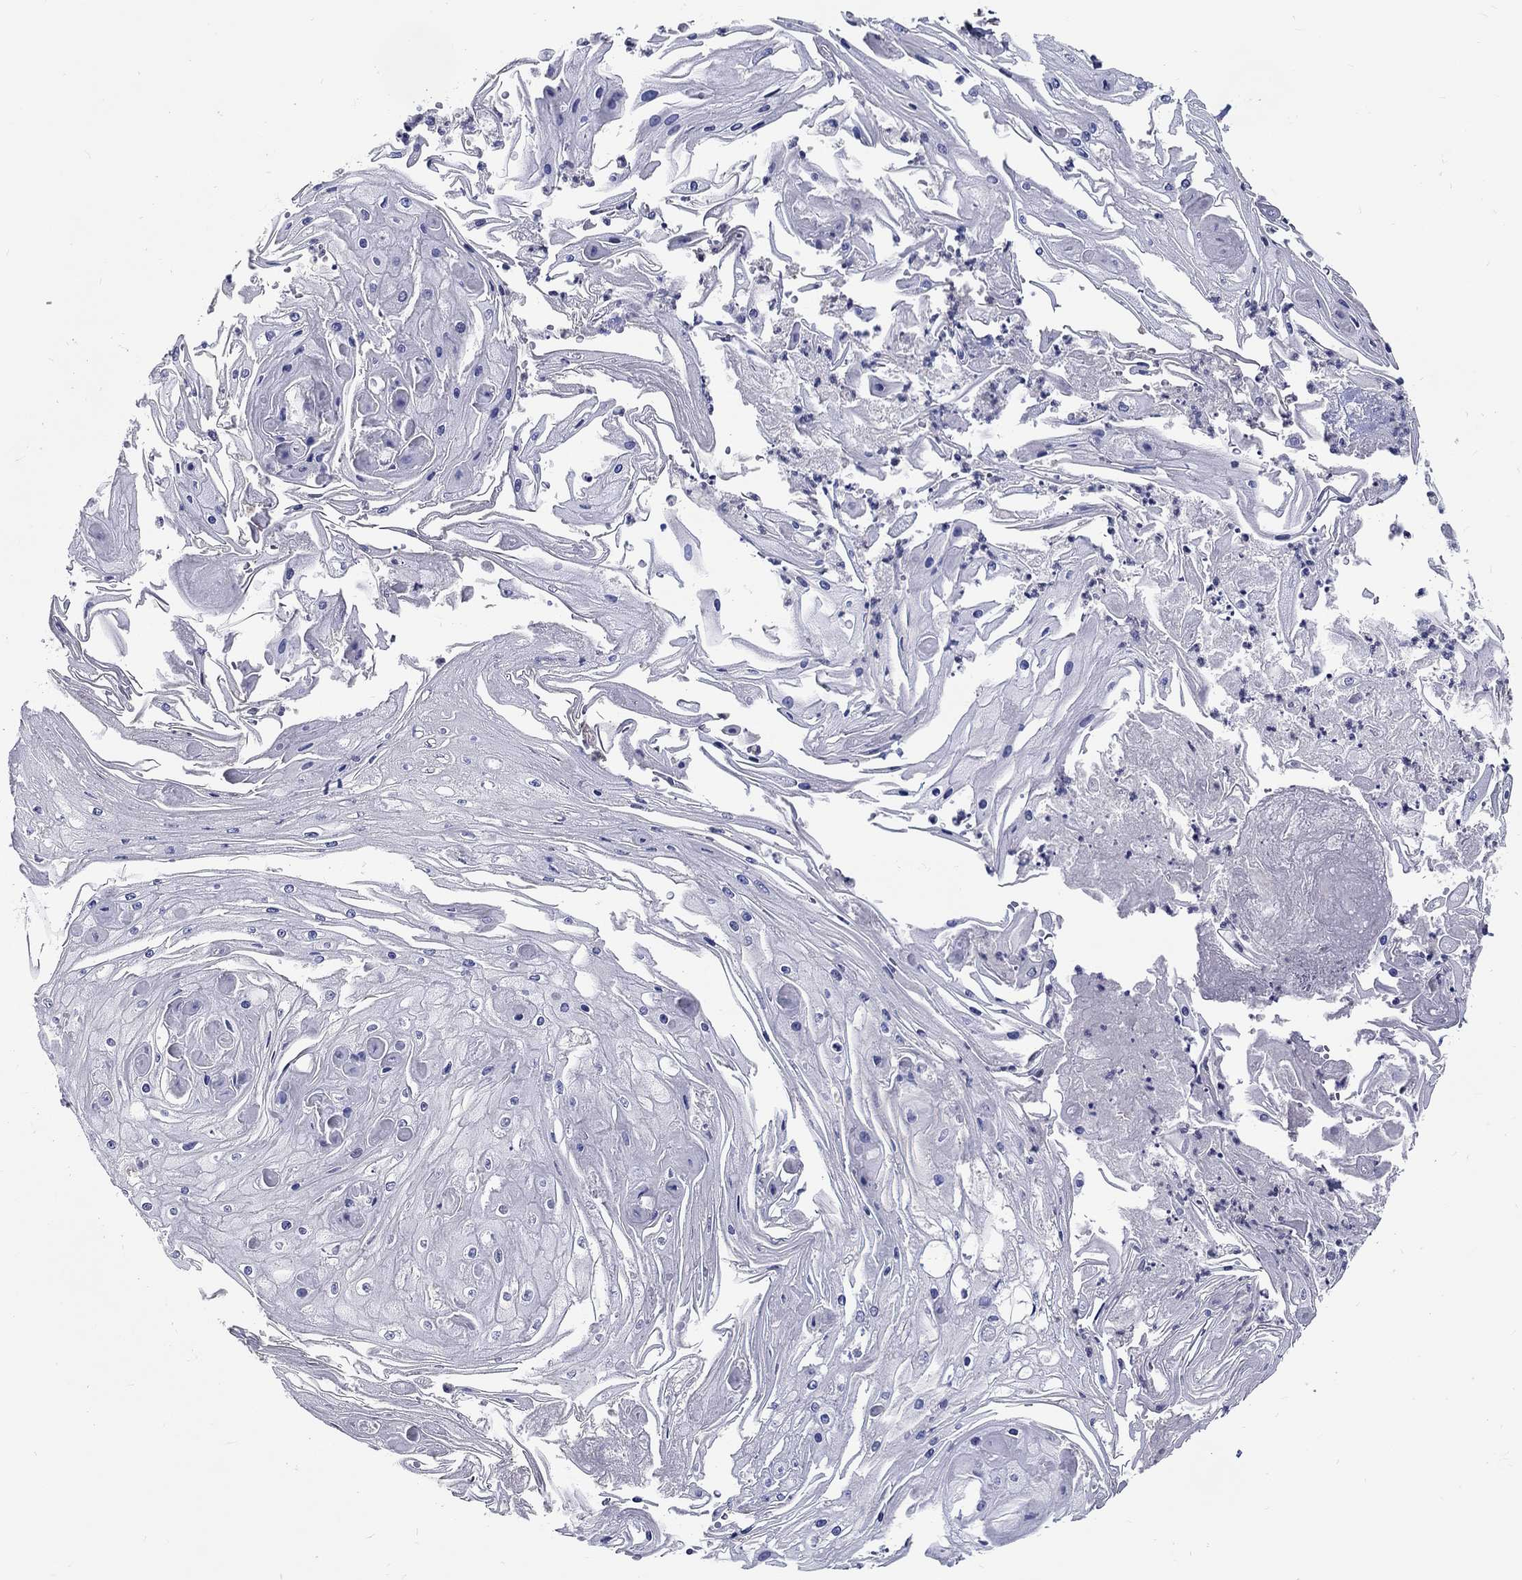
{"staining": {"intensity": "negative", "quantity": "none", "location": "none"}, "tissue": "skin cancer", "cell_type": "Tumor cells", "image_type": "cancer", "snomed": [{"axis": "morphology", "description": "Squamous cell carcinoma, NOS"}, {"axis": "topography", "description": "Skin"}], "caption": "Immunohistochemistry (IHC) photomicrograph of skin squamous cell carcinoma stained for a protein (brown), which demonstrates no positivity in tumor cells. (DAB immunohistochemistry (IHC) visualized using brightfield microscopy, high magnification).", "gene": "PDE1B", "patient": {"sex": "male", "age": 70}}